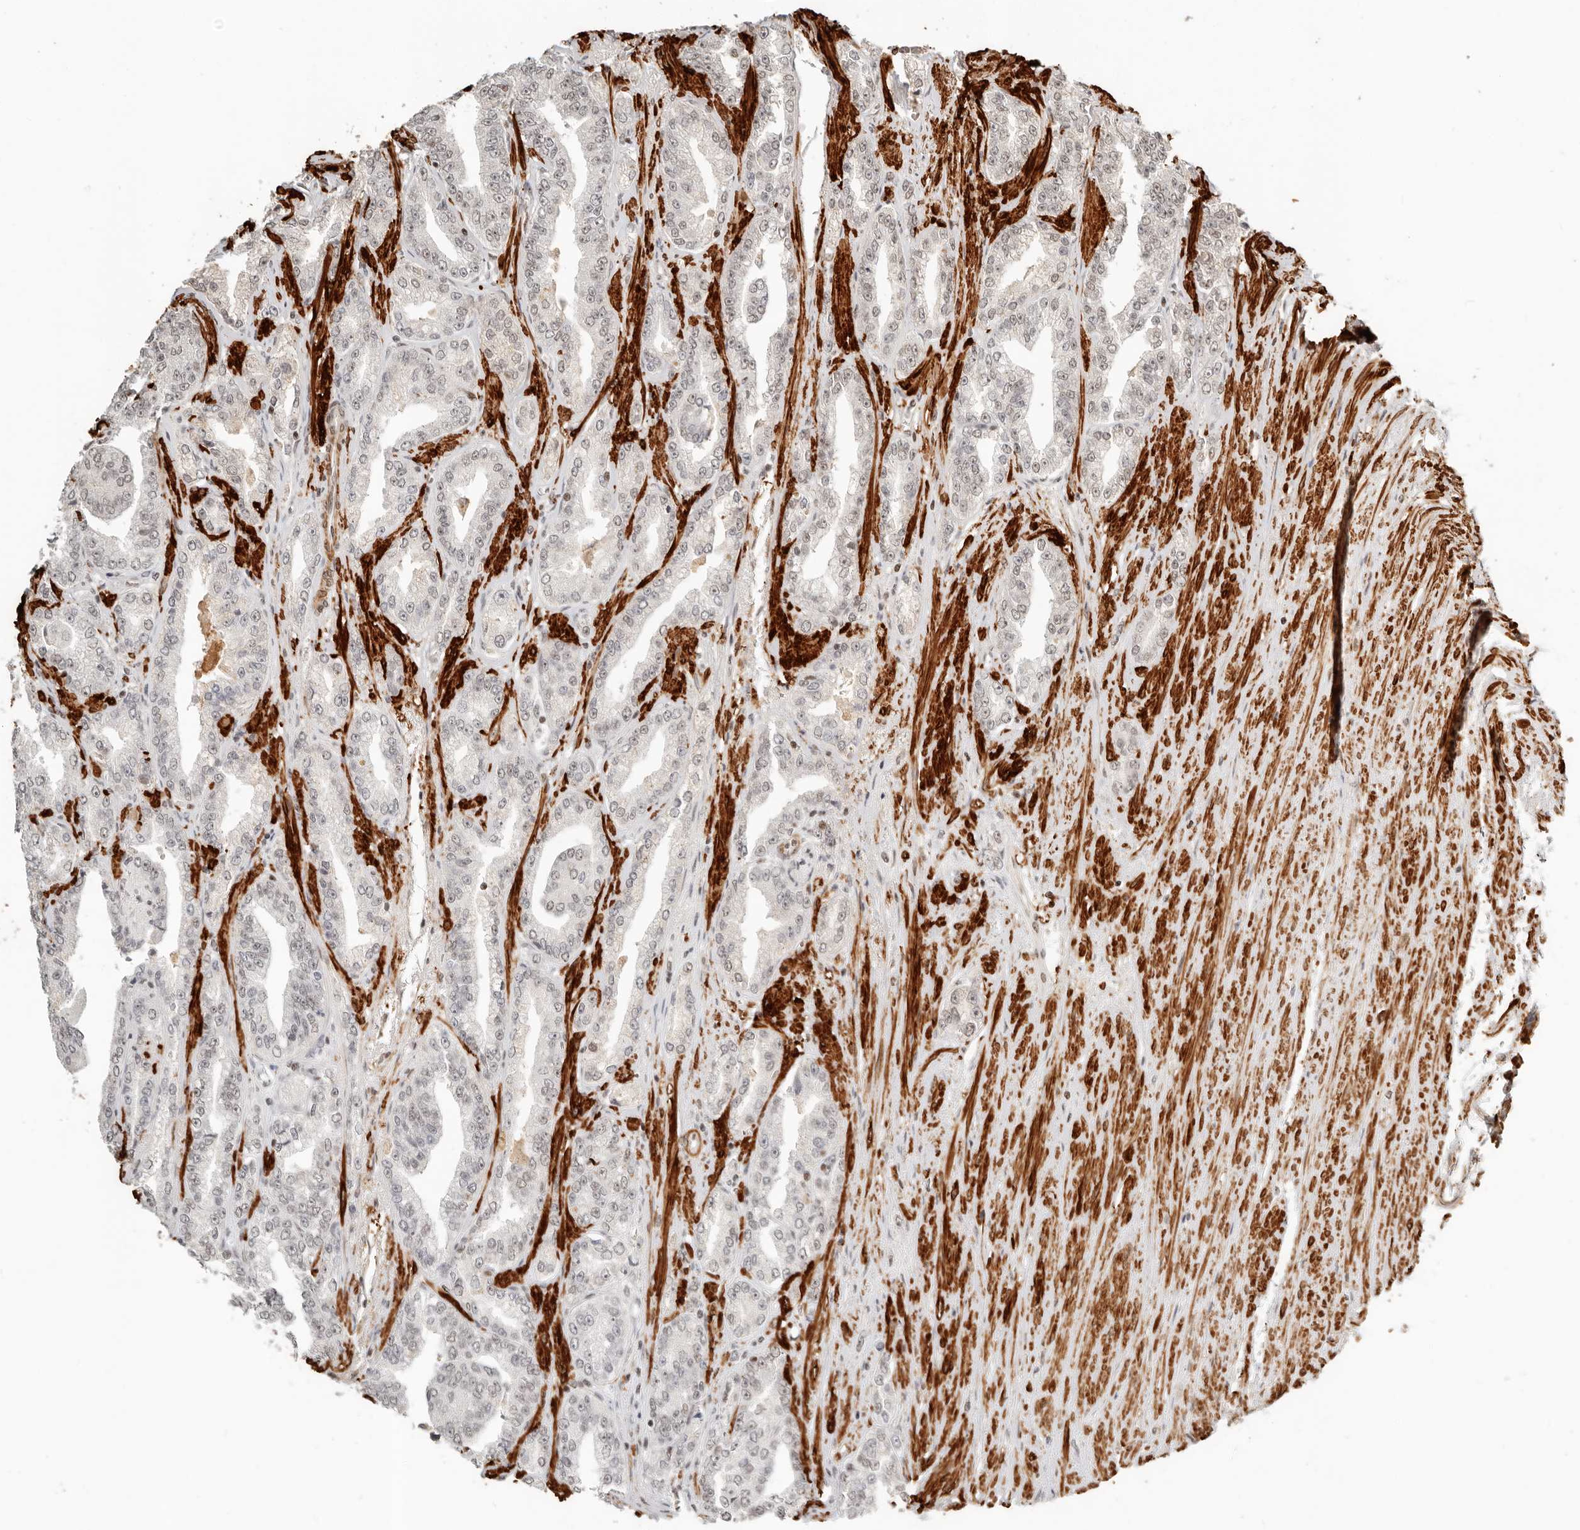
{"staining": {"intensity": "negative", "quantity": "none", "location": "none"}, "tissue": "prostate cancer", "cell_type": "Tumor cells", "image_type": "cancer", "snomed": [{"axis": "morphology", "description": "Adenocarcinoma, High grade"}, {"axis": "topography", "description": "Prostate"}], "caption": "An image of human prostate adenocarcinoma (high-grade) is negative for staining in tumor cells. Nuclei are stained in blue.", "gene": "GABPA", "patient": {"sex": "male", "age": 71}}